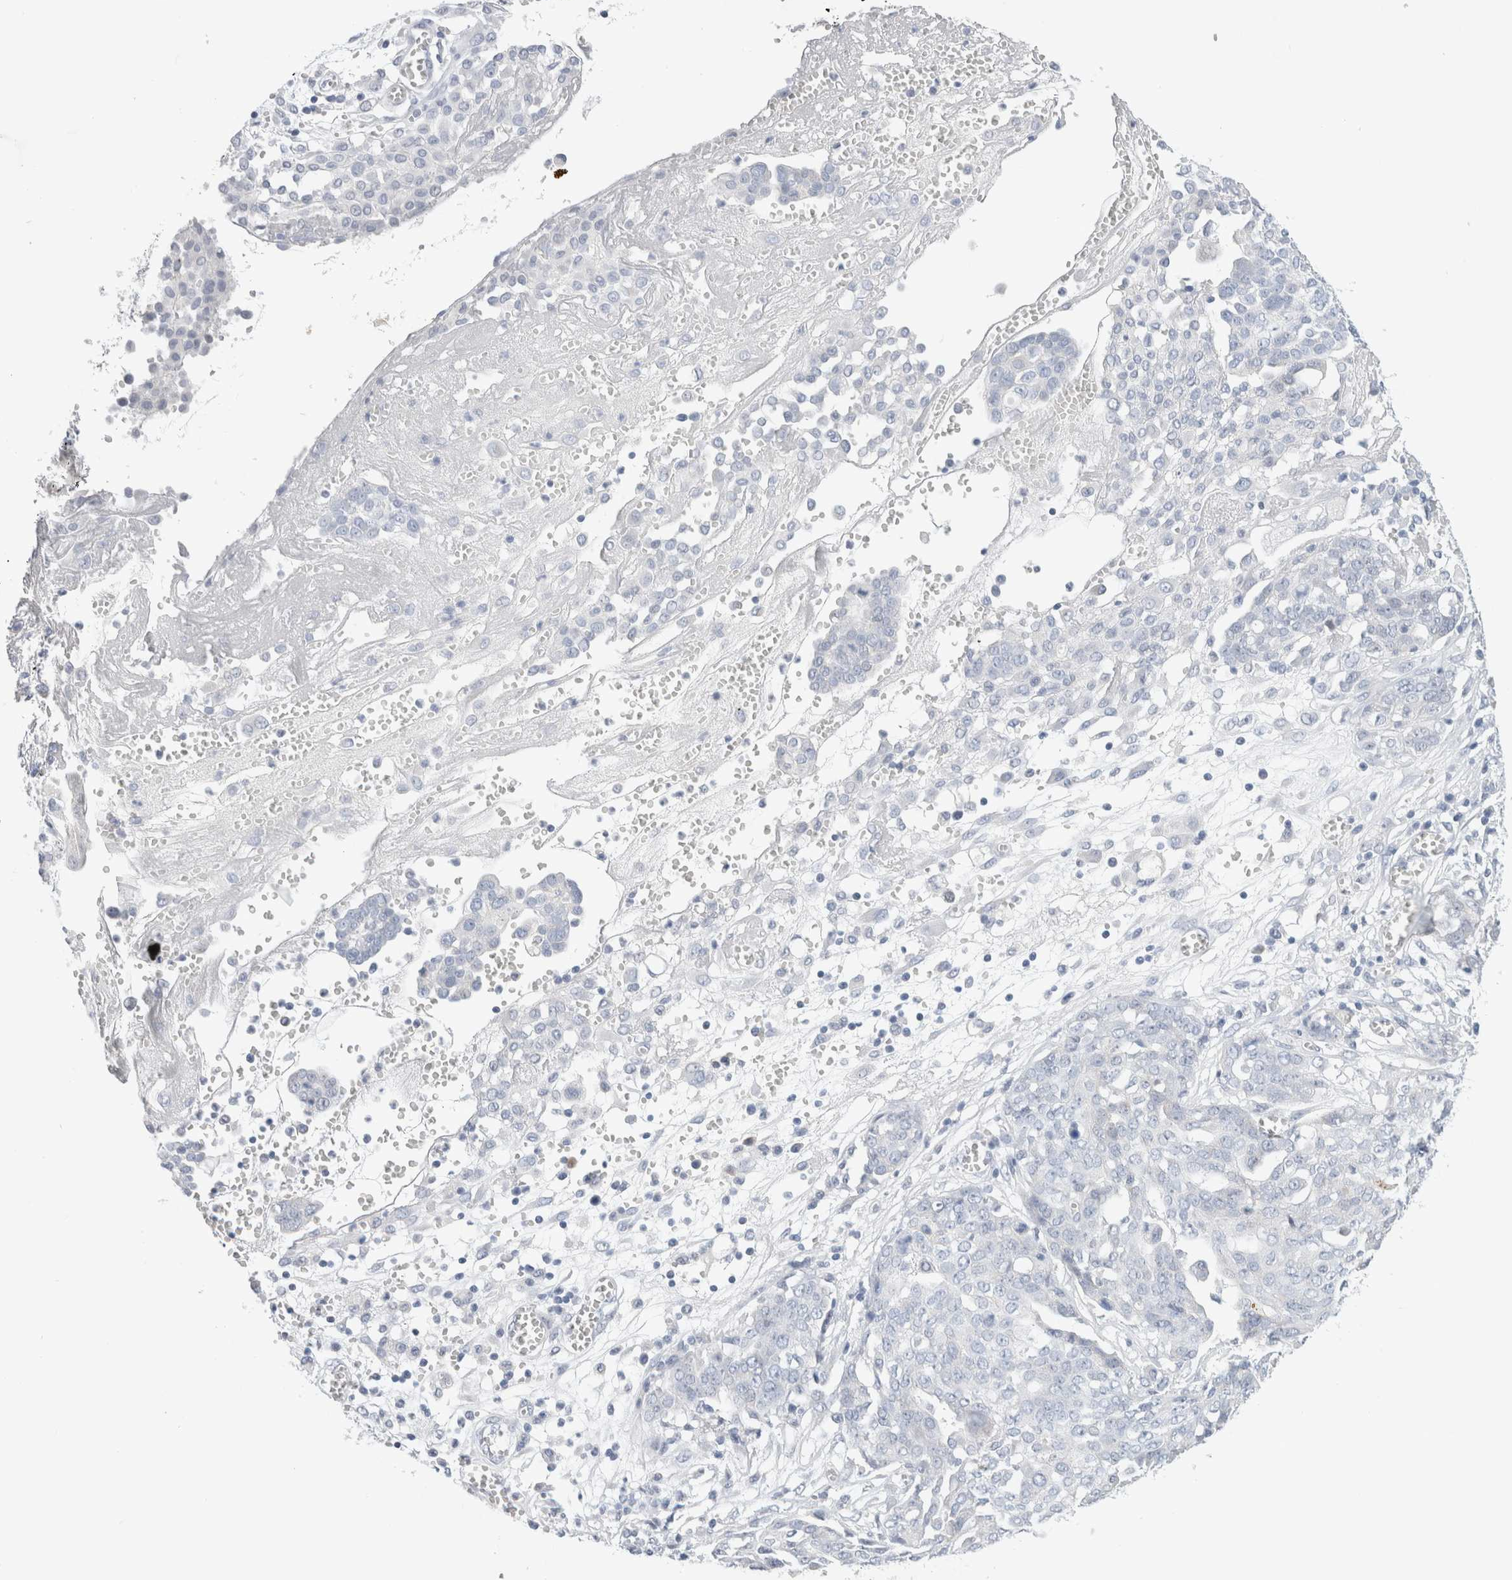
{"staining": {"intensity": "negative", "quantity": "none", "location": "none"}, "tissue": "ovarian cancer", "cell_type": "Tumor cells", "image_type": "cancer", "snomed": [{"axis": "morphology", "description": "Cystadenocarcinoma, serous, NOS"}, {"axis": "topography", "description": "Soft tissue"}, {"axis": "topography", "description": "Ovary"}], "caption": "Immunohistochemical staining of ovarian serous cystadenocarcinoma shows no significant staining in tumor cells.", "gene": "SLC22A12", "patient": {"sex": "female", "age": 57}}